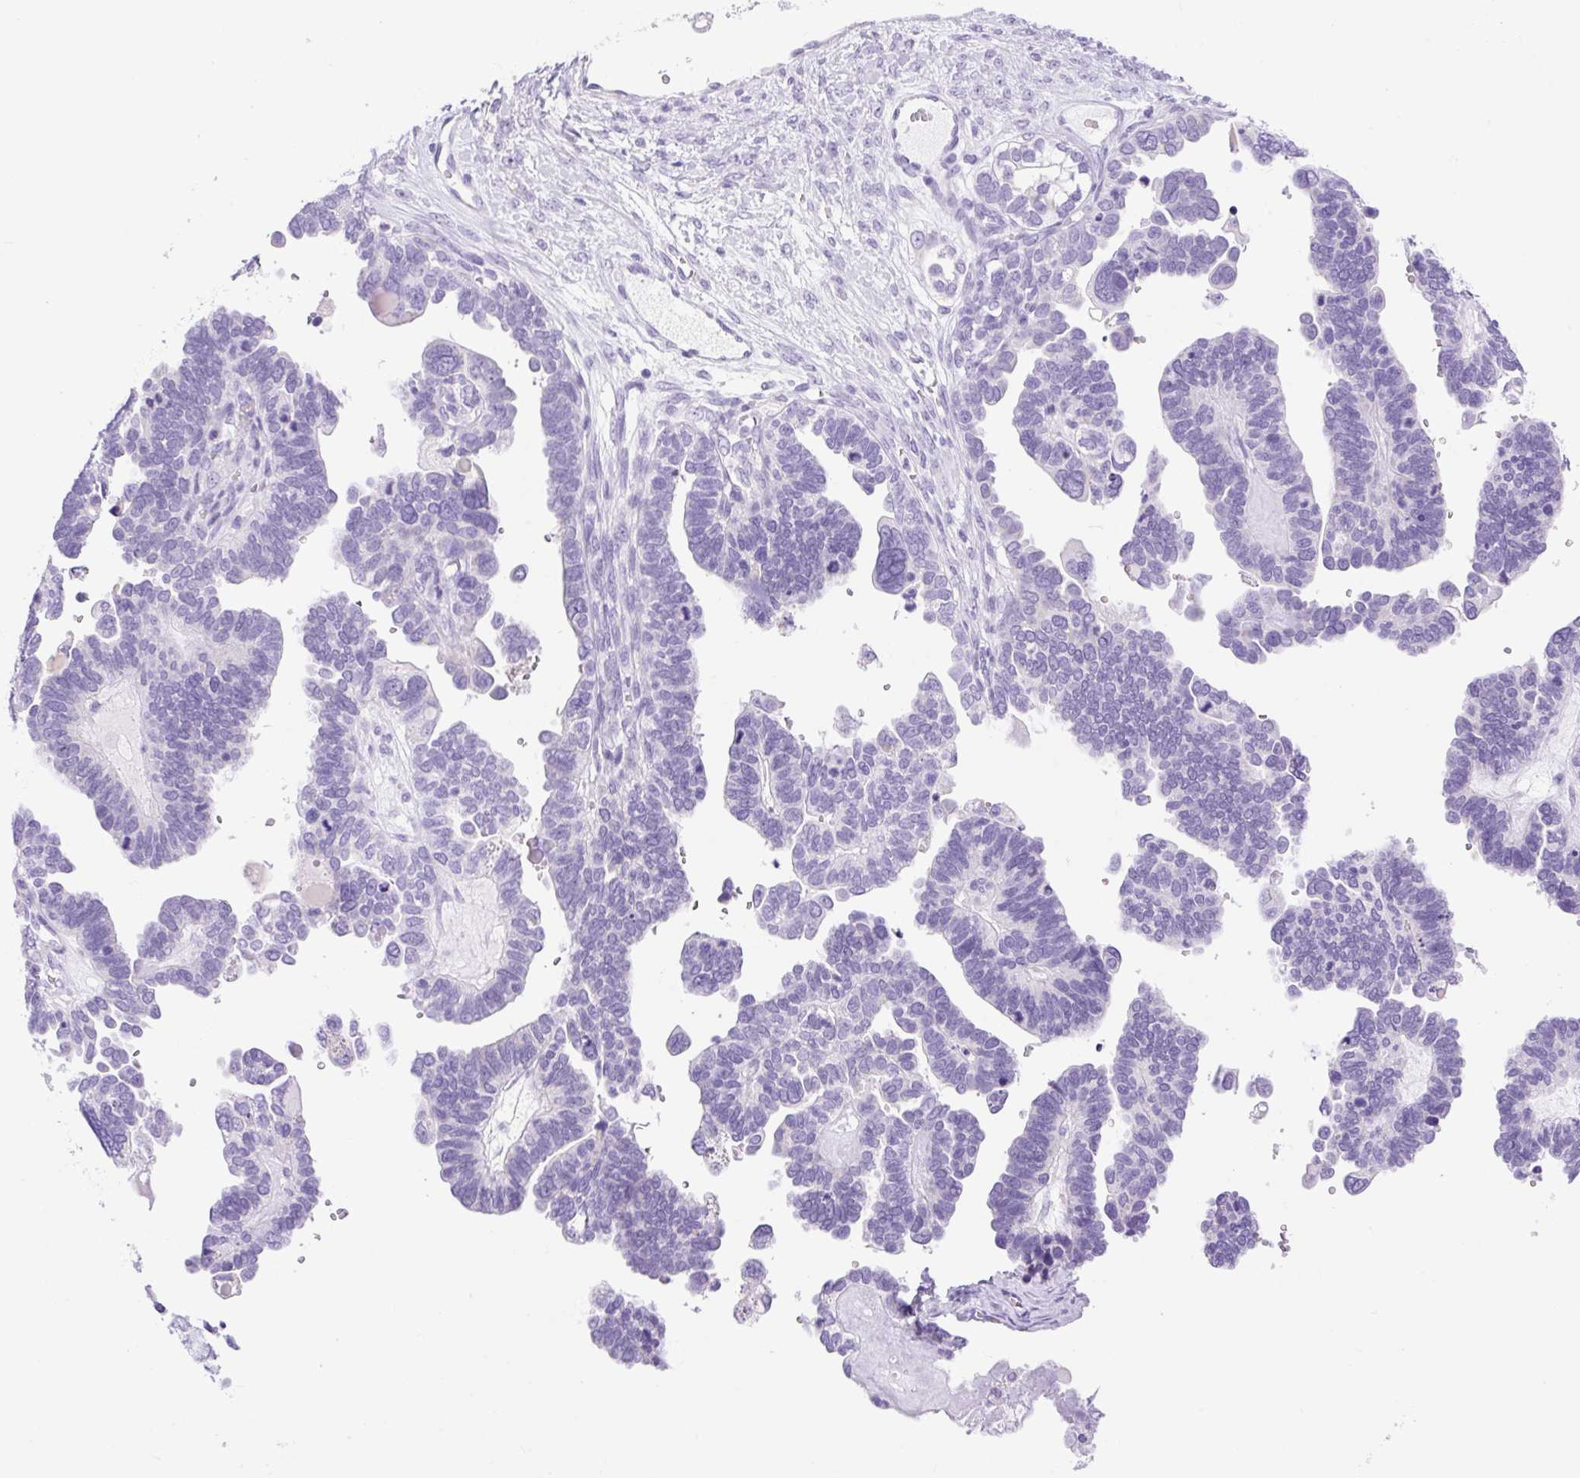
{"staining": {"intensity": "negative", "quantity": "none", "location": "none"}, "tissue": "ovarian cancer", "cell_type": "Tumor cells", "image_type": "cancer", "snomed": [{"axis": "morphology", "description": "Cystadenocarcinoma, serous, NOS"}, {"axis": "topography", "description": "Ovary"}], "caption": "This is an immunohistochemistry (IHC) image of human ovarian serous cystadenocarcinoma. There is no positivity in tumor cells.", "gene": "SLC25A40", "patient": {"sex": "female", "age": 51}}